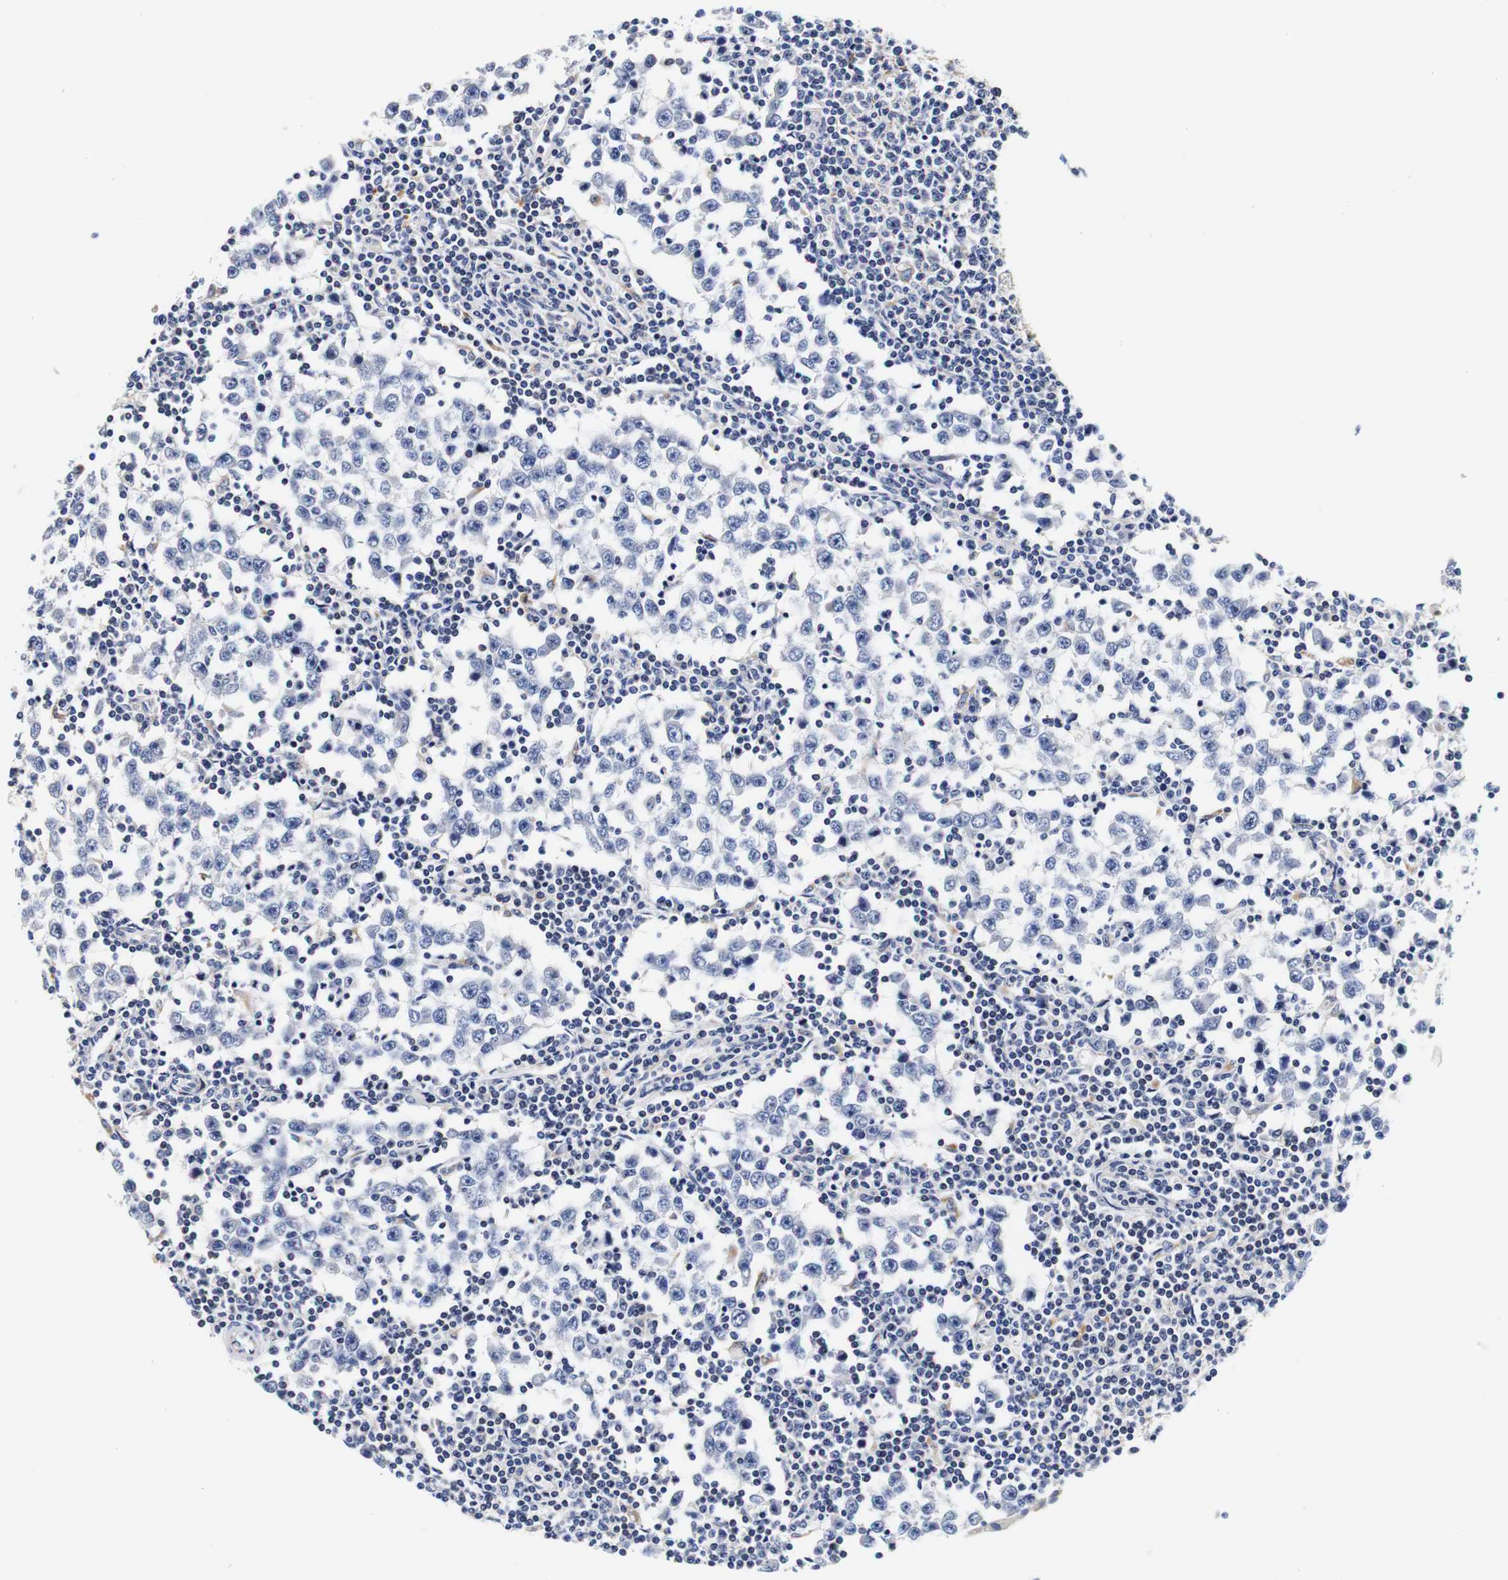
{"staining": {"intensity": "negative", "quantity": "none", "location": "none"}, "tissue": "testis cancer", "cell_type": "Tumor cells", "image_type": "cancer", "snomed": [{"axis": "morphology", "description": "Seminoma, NOS"}, {"axis": "topography", "description": "Testis"}], "caption": "This is an immunohistochemistry (IHC) image of testis seminoma. There is no staining in tumor cells.", "gene": "CAMK4", "patient": {"sex": "male", "age": 65}}